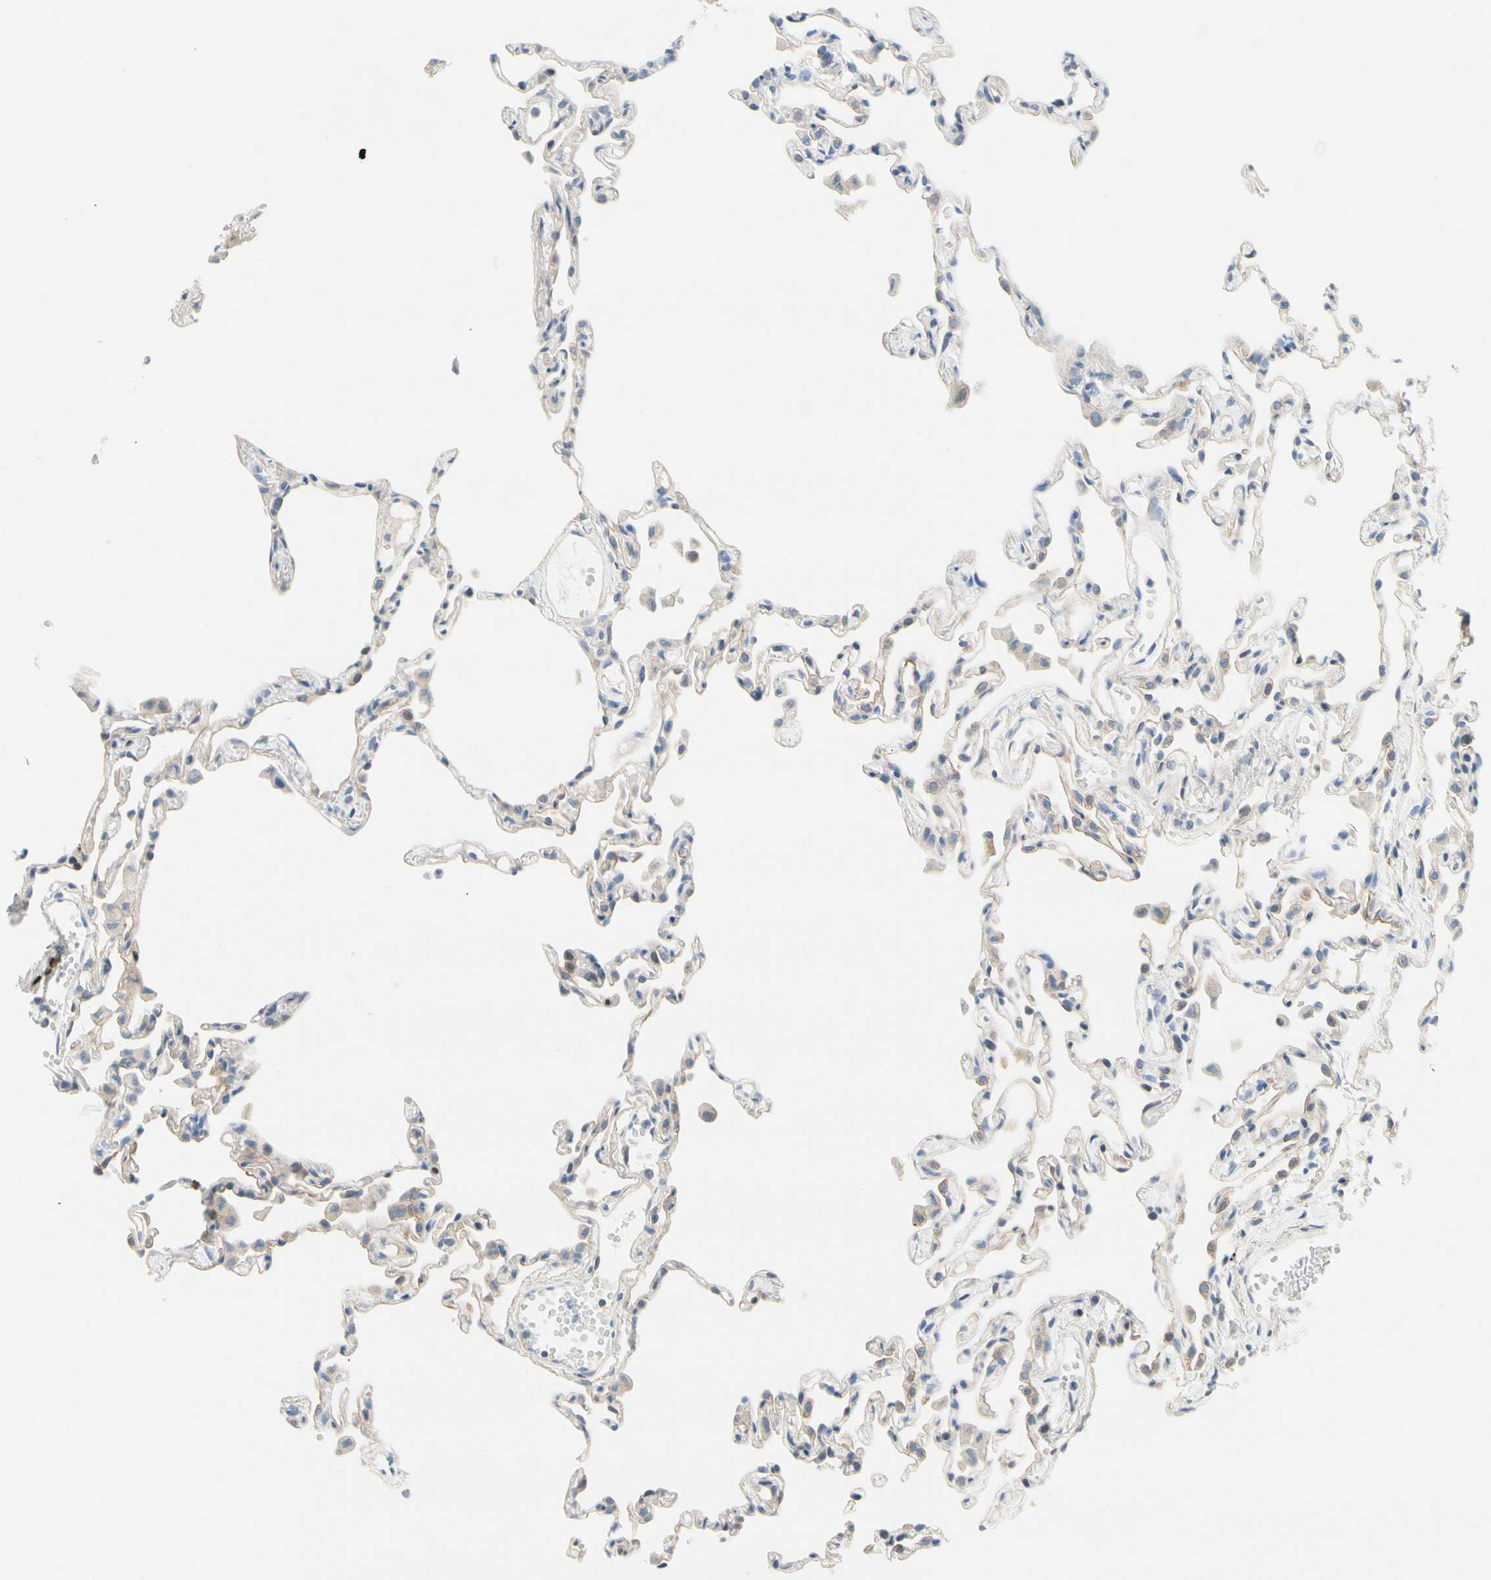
{"staining": {"intensity": "weak", "quantity": "<25%", "location": "cytoplasmic/membranous"}, "tissue": "lung", "cell_type": "Alveolar cells", "image_type": "normal", "snomed": [{"axis": "morphology", "description": "Normal tissue, NOS"}, {"axis": "topography", "description": "Lung"}], "caption": "An immunohistochemistry (IHC) histopathology image of unremarkable lung is shown. There is no staining in alveolar cells of lung.", "gene": "ZNF132", "patient": {"sex": "female", "age": 49}}